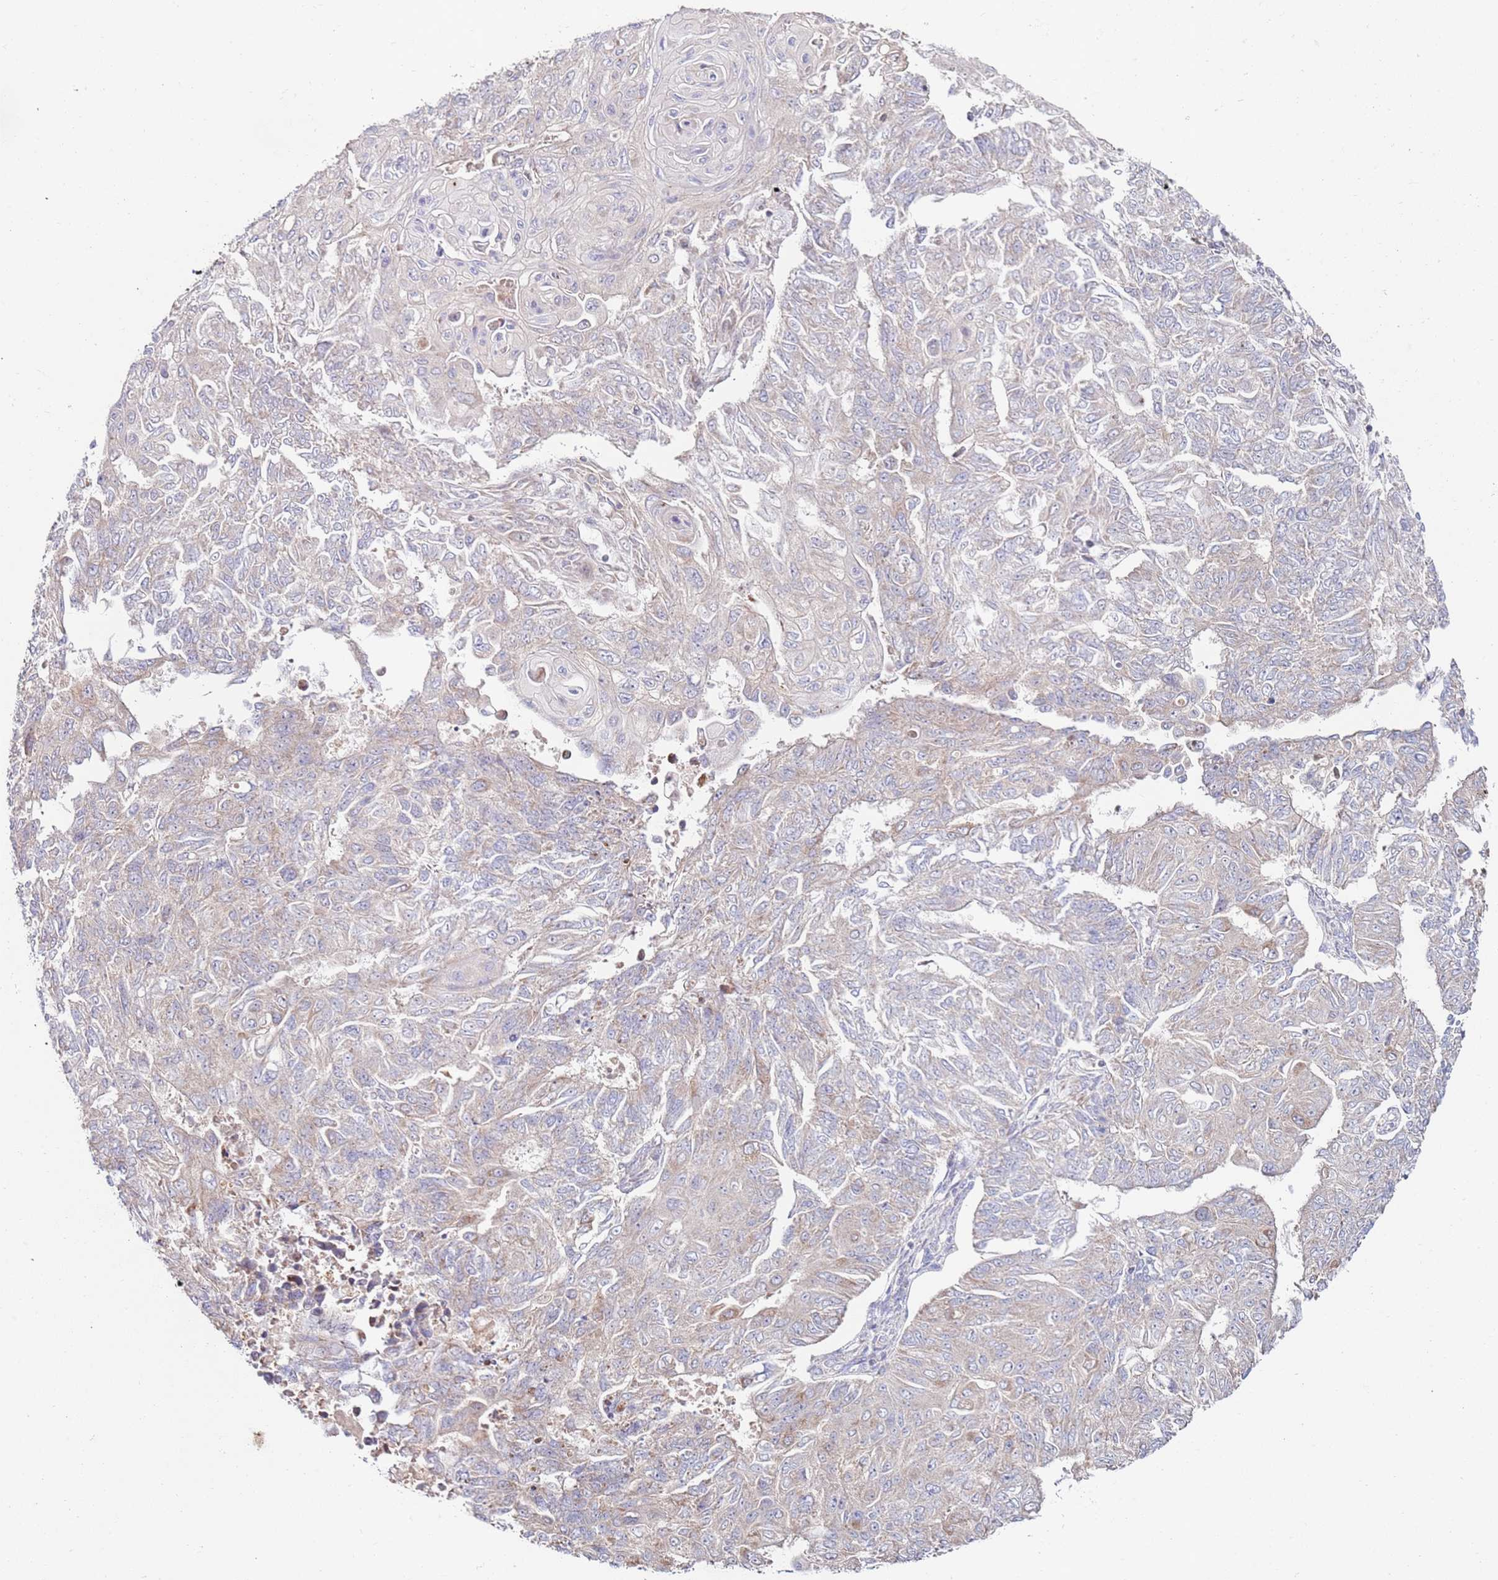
{"staining": {"intensity": "weak", "quantity": "<25%", "location": "cytoplasmic/membranous"}, "tissue": "endometrial cancer", "cell_type": "Tumor cells", "image_type": "cancer", "snomed": [{"axis": "morphology", "description": "Adenocarcinoma, NOS"}, {"axis": "topography", "description": "Endometrium"}], "caption": "This is an immunohistochemistry image of endometrial adenocarcinoma. There is no positivity in tumor cells.", "gene": "CNOT9", "patient": {"sex": "female", "age": 32}}